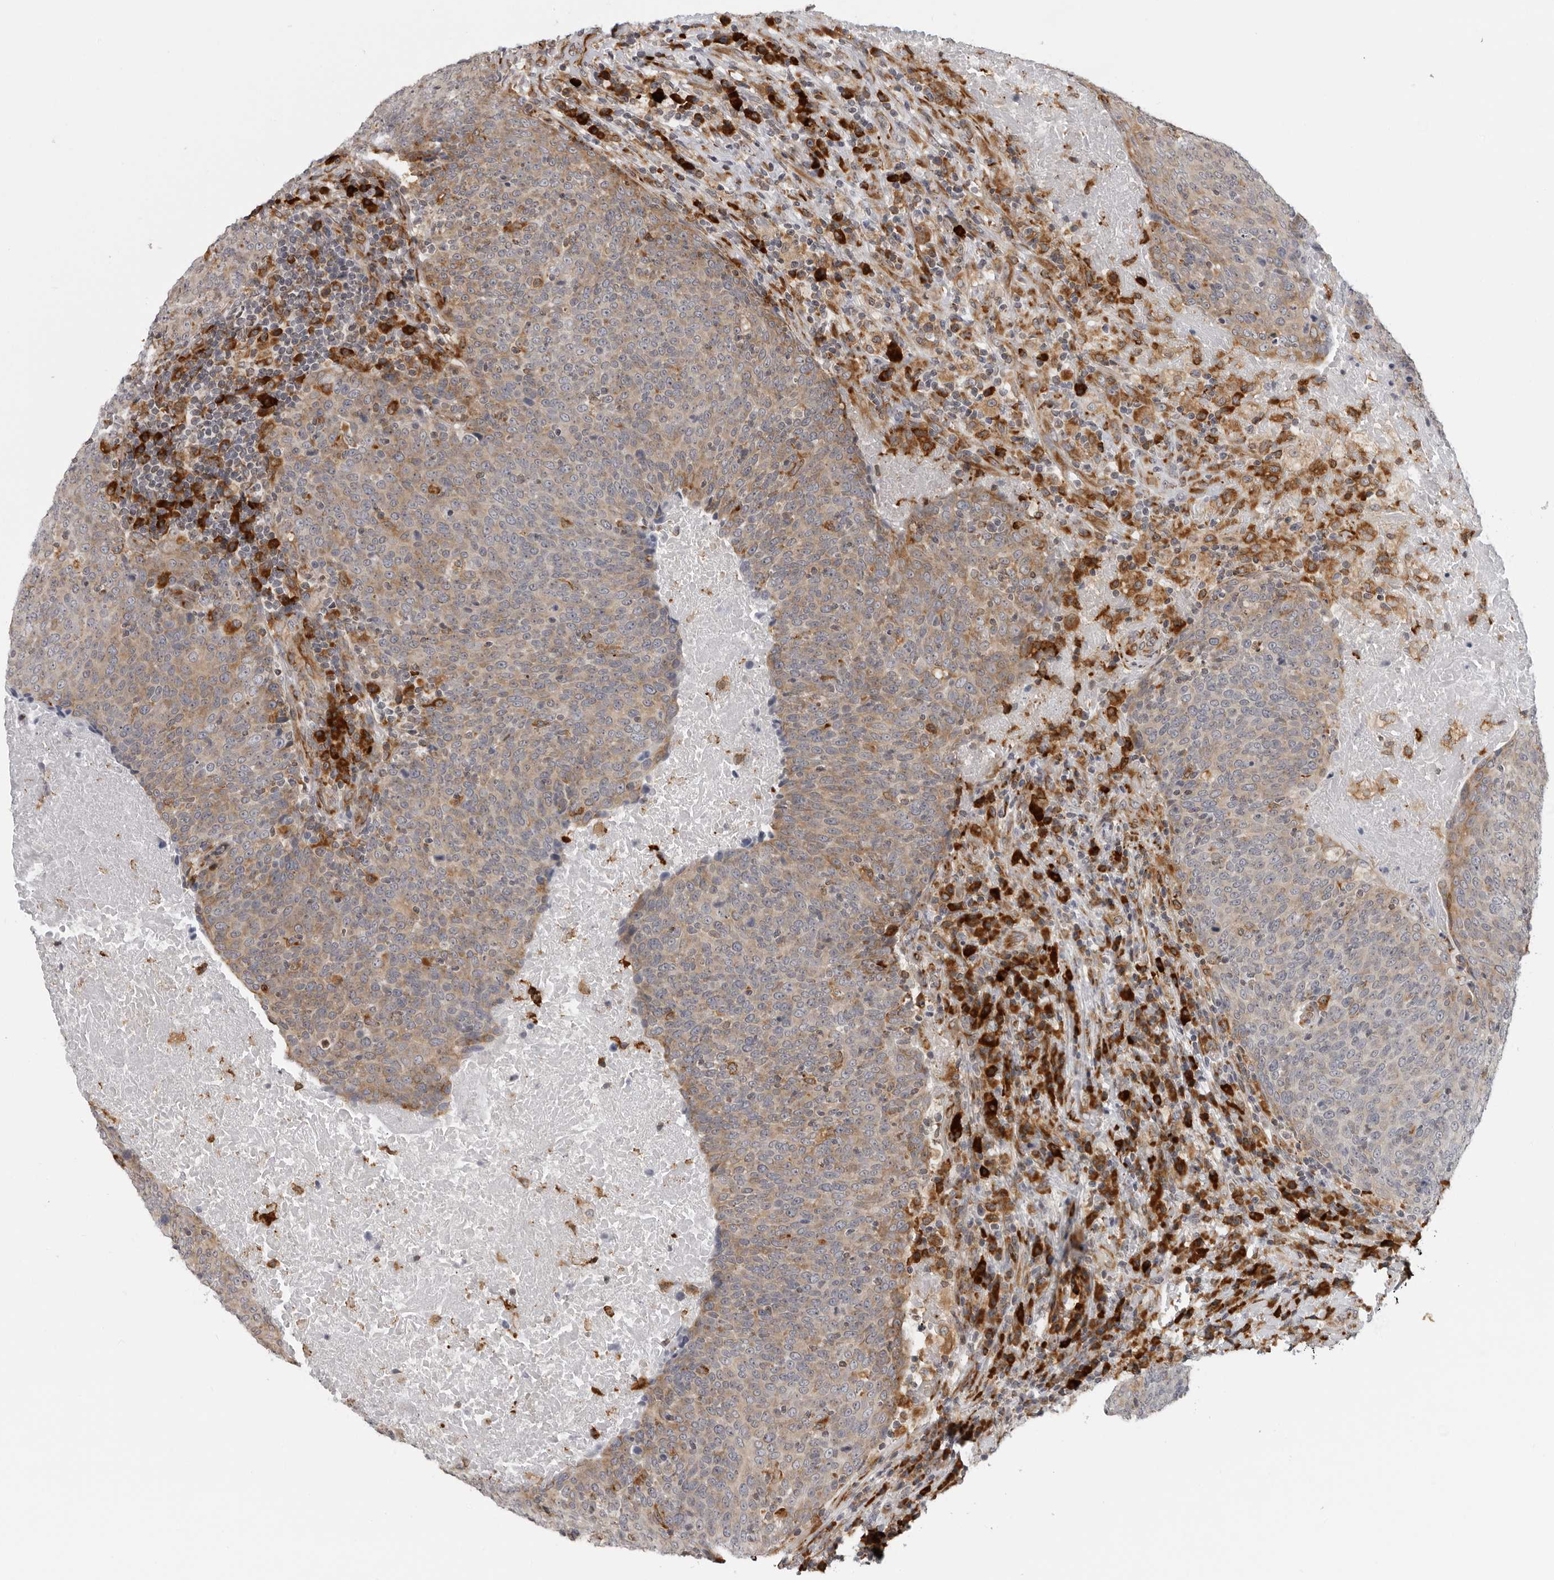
{"staining": {"intensity": "moderate", "quantity": "<25%", "location": "cytoplasmic/membranous"}, "tissue": "head and neck cancer", "cell_type": "Tumor cells", "image_type": "cancer", "snomed": [{"axis": "morphology", "description": "Squamous cell carcinoma, NOS"}, {"axis": "morphology", "description": "Squamous cell carcinoma, metastatic, NOS"}, {"axis": "topography", "description": "Lymph node"}, {"axis": "topography", "description": "Head-Neck"}], "caption": "Human head and neck cancer (squamous cell carcinoma) stained with a brown dye reveals moderate cytoplasmic/membranous positive staining in approximately <25% of tumor cells.", "gene": "ALPK2", "patient": {"sex": "male", "age": 62}}